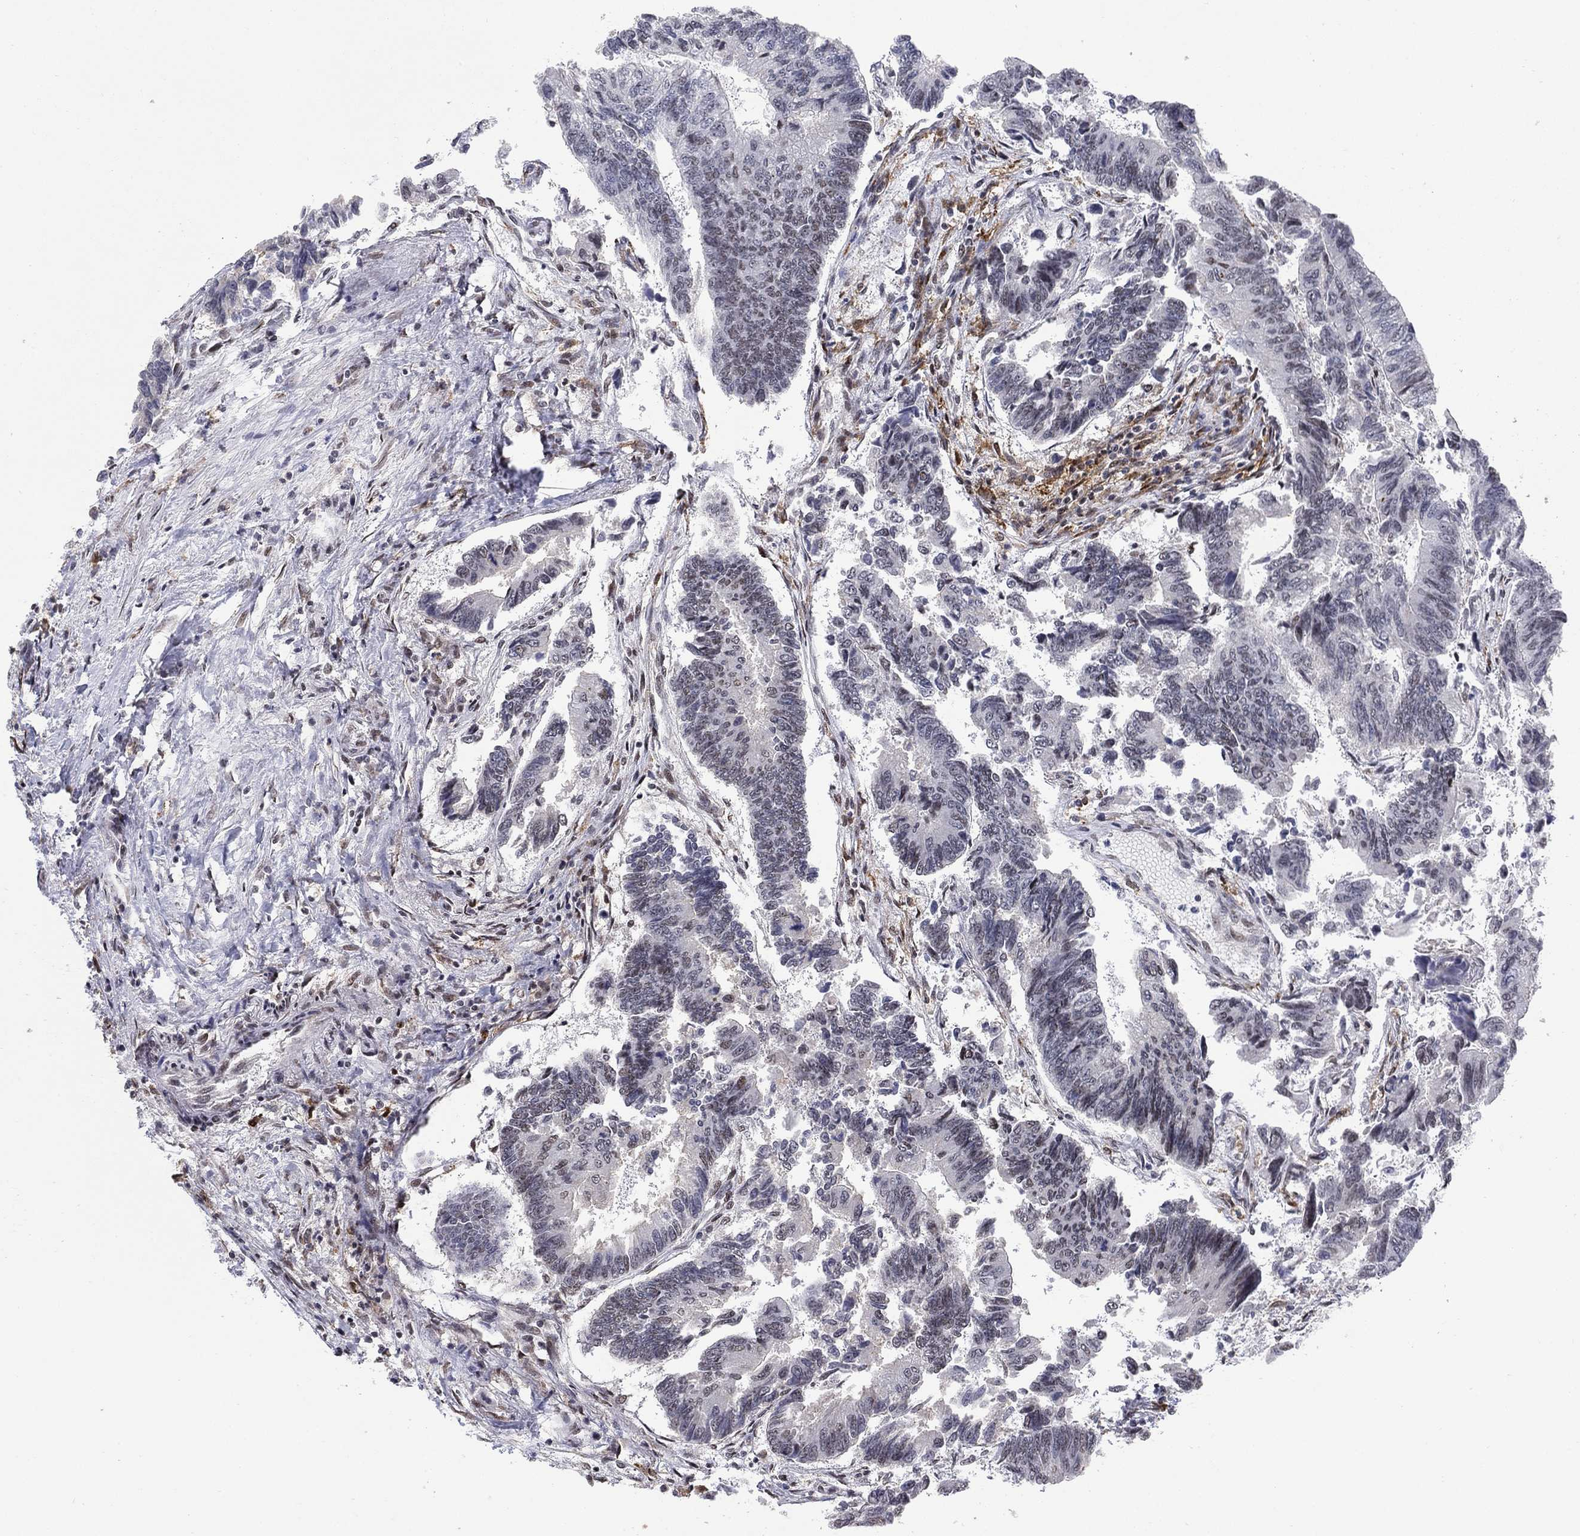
{"staining": {"intensity": "negative", "quantity": "none", "location": "none"}, "tissue": "colorectal cancer", "cell_type": "Tumor cells", "image_type": "cancer", "snomed": [{"axis": "morphology", "description": "Adenocarcinoma, NOS"}, {"axis": "topography", "description": "Colon"}], "caption": "Colorectal cancer was stained to show a protein in brown. There is no significant staining in tumor cells.", "gene": "GRIA3", "patient": {"sex": "female", "age": 65}}